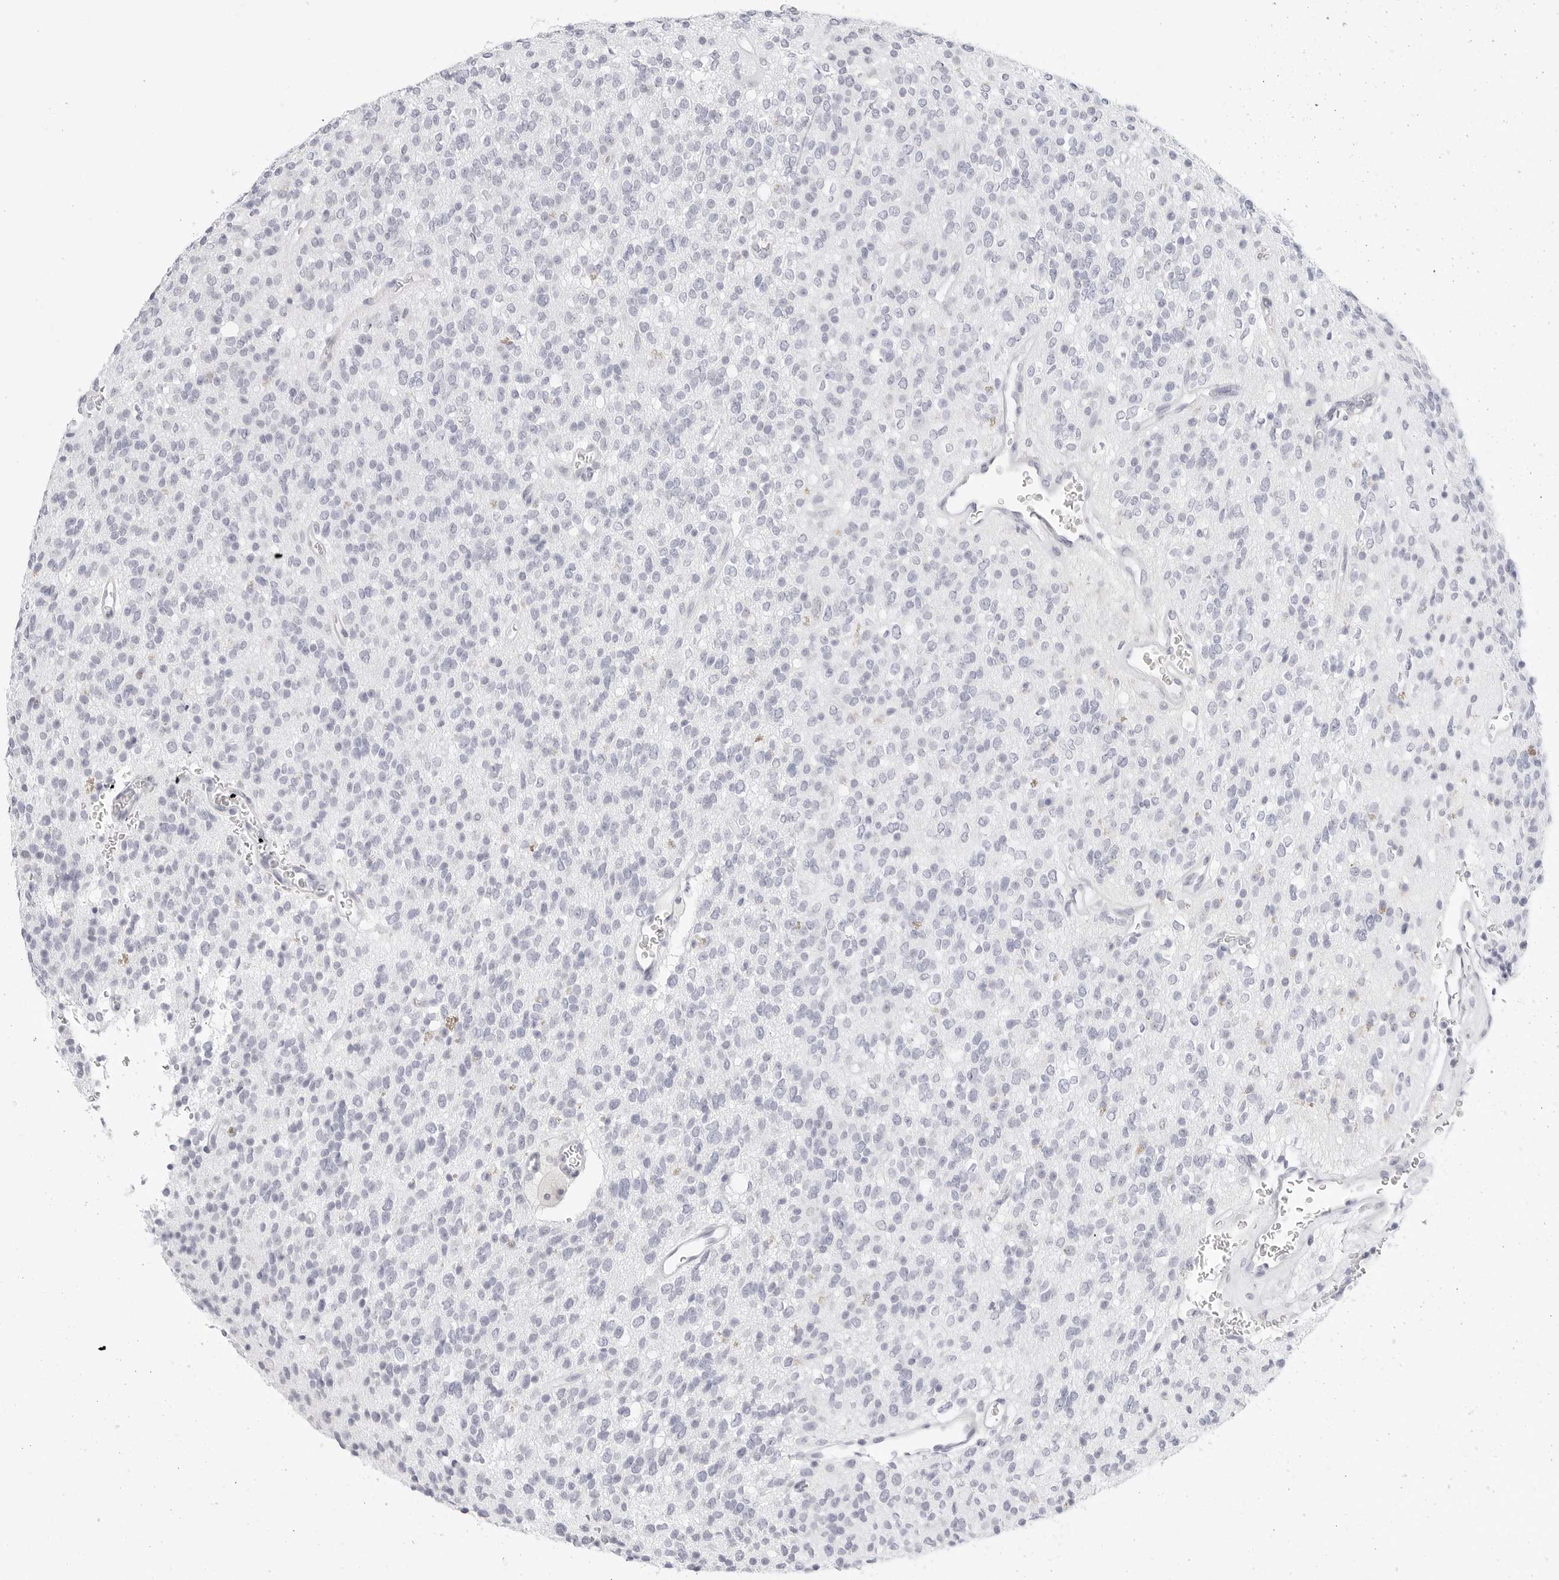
{"staining": {"intensity": "negative", "quantity": "none", "location": "none"}, "tissue": "glioma", "cell_type": "Tumor cells", "image_type": "cancer", "snomed": [{"axis": "morphology", "description": "Glioma, malignant, High grade"}, {"axis": "topography", "description": "Brain"}], "caption": "Immunohistochemistry (IHC) micrograph of neoplastic tissue: glioma stained with DAB displays no significant protein staining in tumor cells.", "gene": "HMGCS2", "patient": {"sex": "male", "age": 34}}